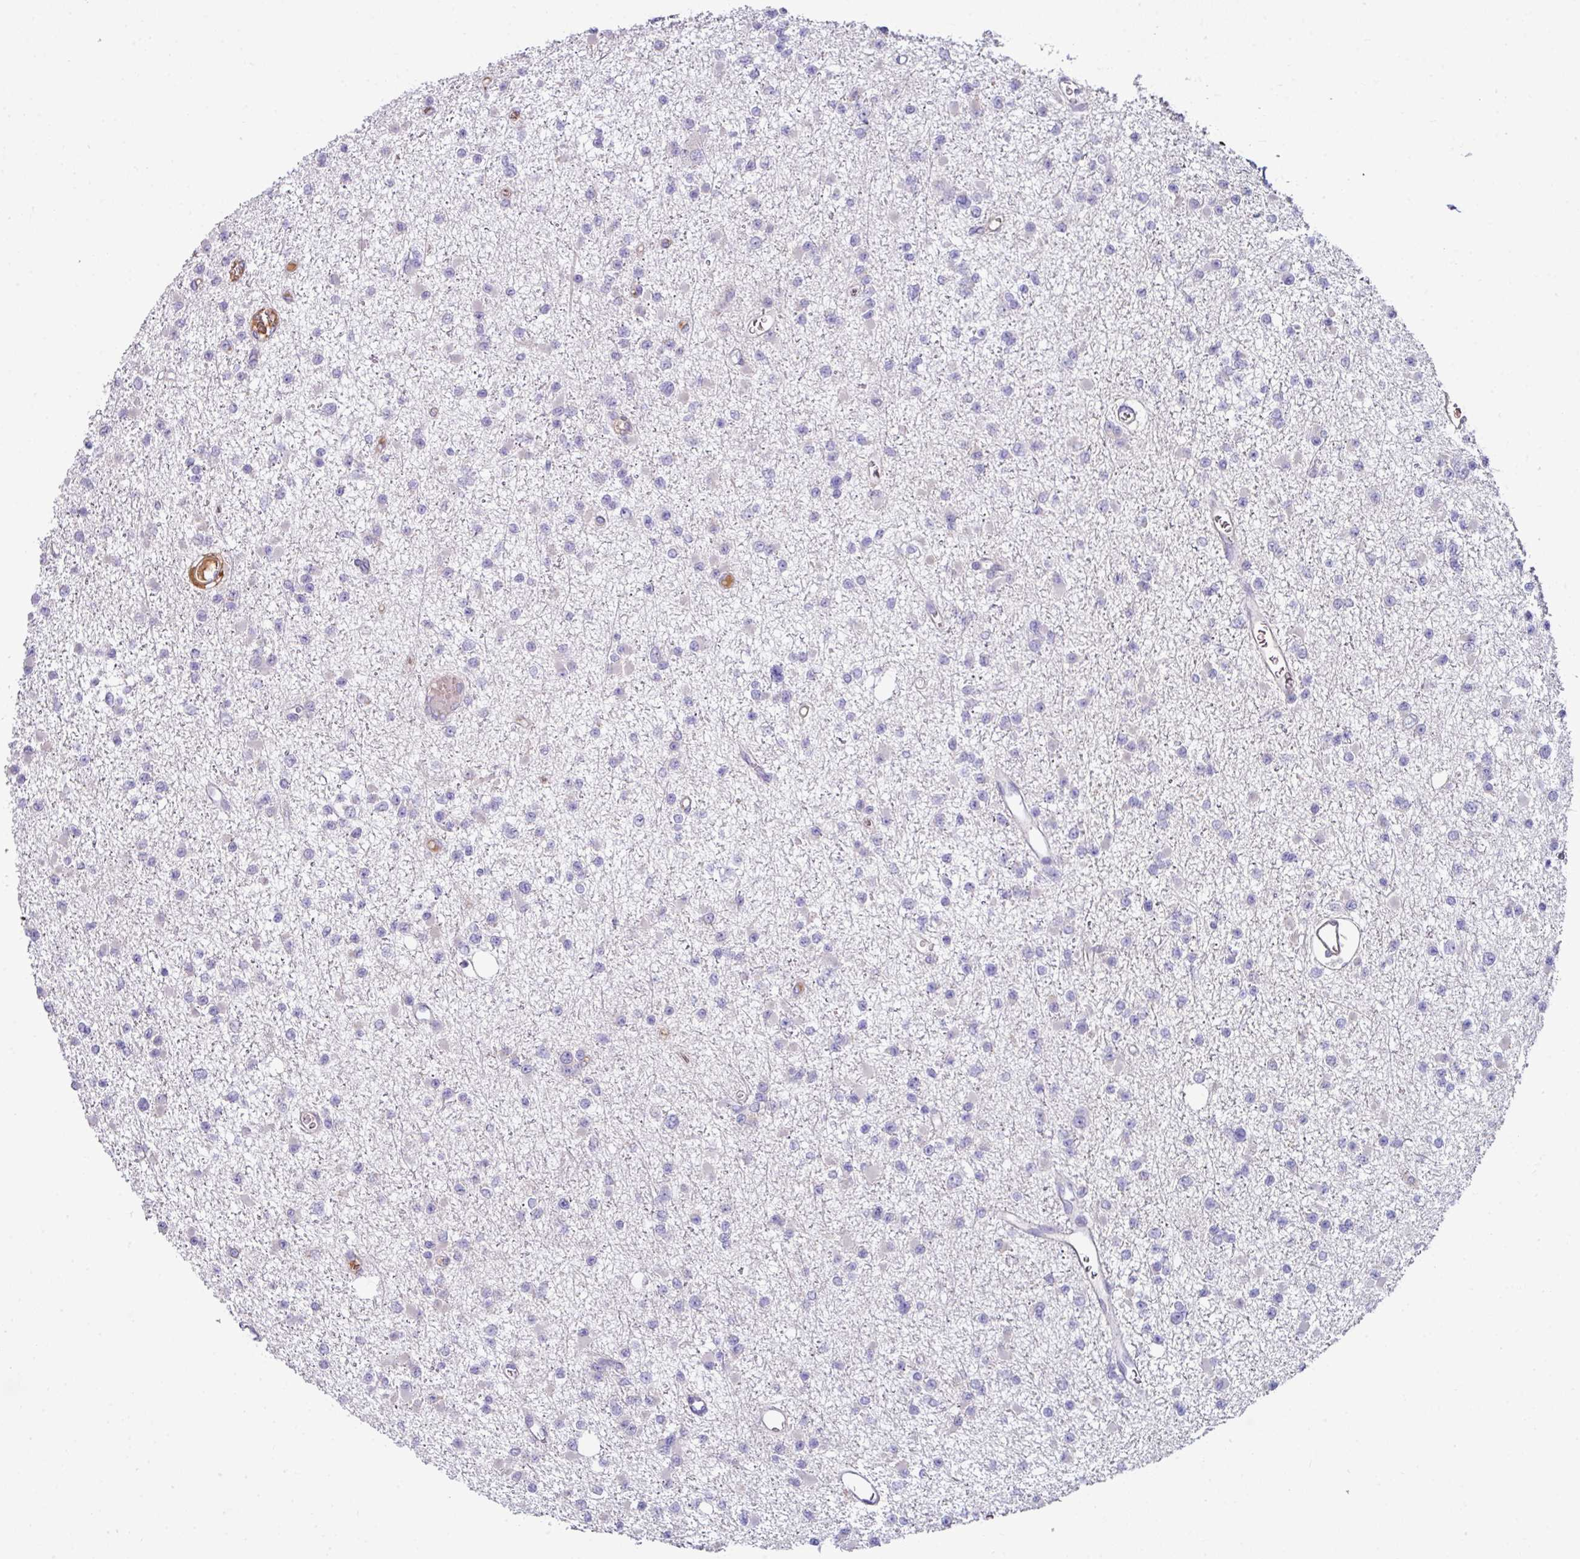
{"staining": {"intensity": "negative", "quantity": "none", "location": "none"}, "tissue": "glioma", "cell_type": "Tumor cells", "image_type": "cancer", "snomed": [{"axis": "morphology", "description": "Glioma, malignant, Low grade"}, {"axis": "topography", "description": "Brain"}], "caption": "High power microscopy histopathology image of an immunohistochemistry image of malignant low-grade glioma, revealing no significant staining in tumor cells. (DAB immunohistochemistry (IHC) with hematoxylin counter stain).", "gene": "SLAMF6", "patient": {"sex": "female", "age": 22}}